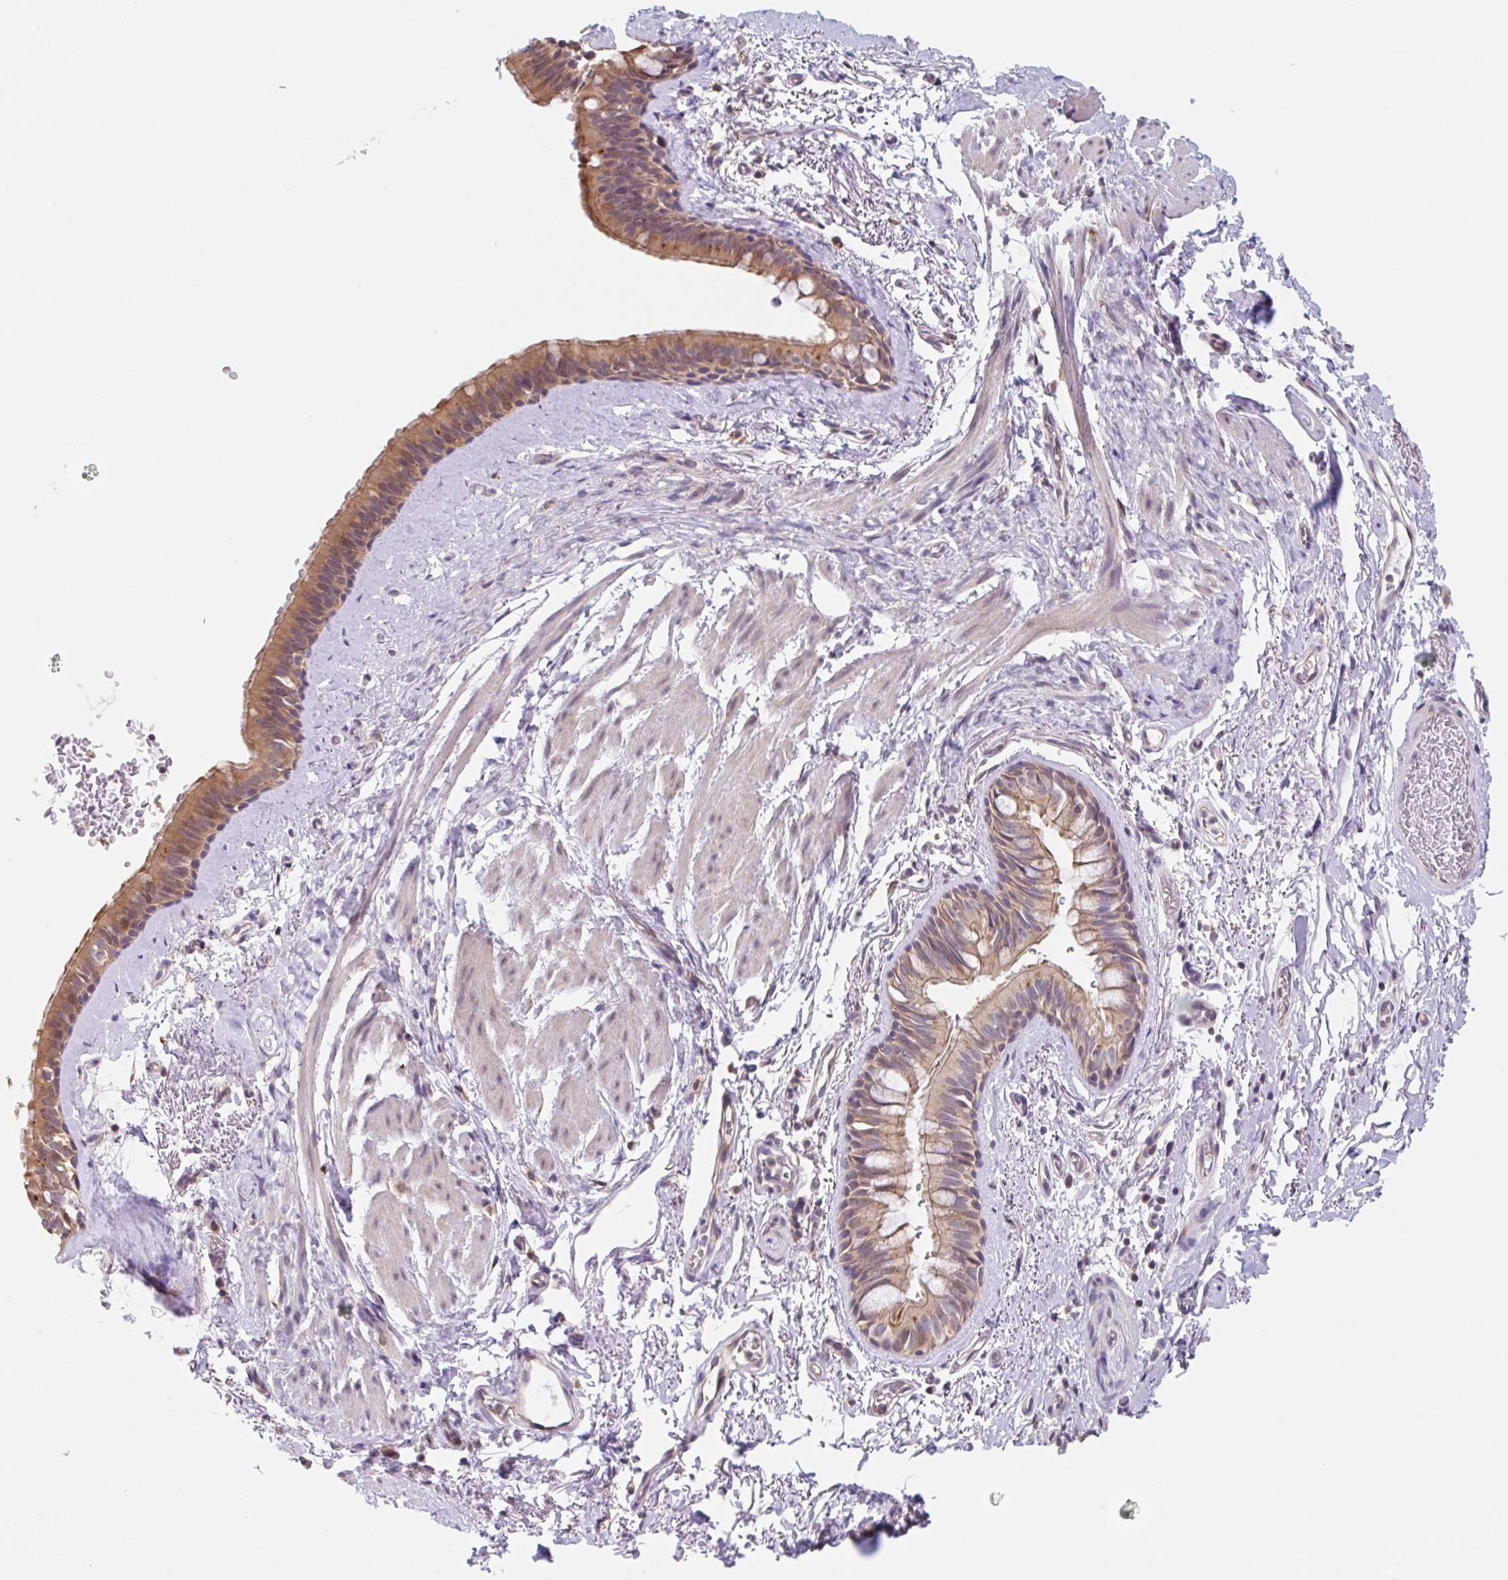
{"staining": {"intensity": "moderate", "quantity": ">75%", "location": "cytoplasmic/membranous"}, "tissue": "bronchus", "cell_type": "Respiratory epithelial cells", "image_type": "normal", "snomed": [{"axis": "morphology", "description": "Normal tissue, NOS"}, {"axis": "topography", "description": "Bronchus"}], "caption": "About >75% of respiratory epithelial cells in unremarkable bronchus demonstrate moderate cytoplasmic/membranous protein staining as visualized by brown immunohistochemical staining.", "gene": "TBPL2", "patient": {"sex": "male", "age": 67}}